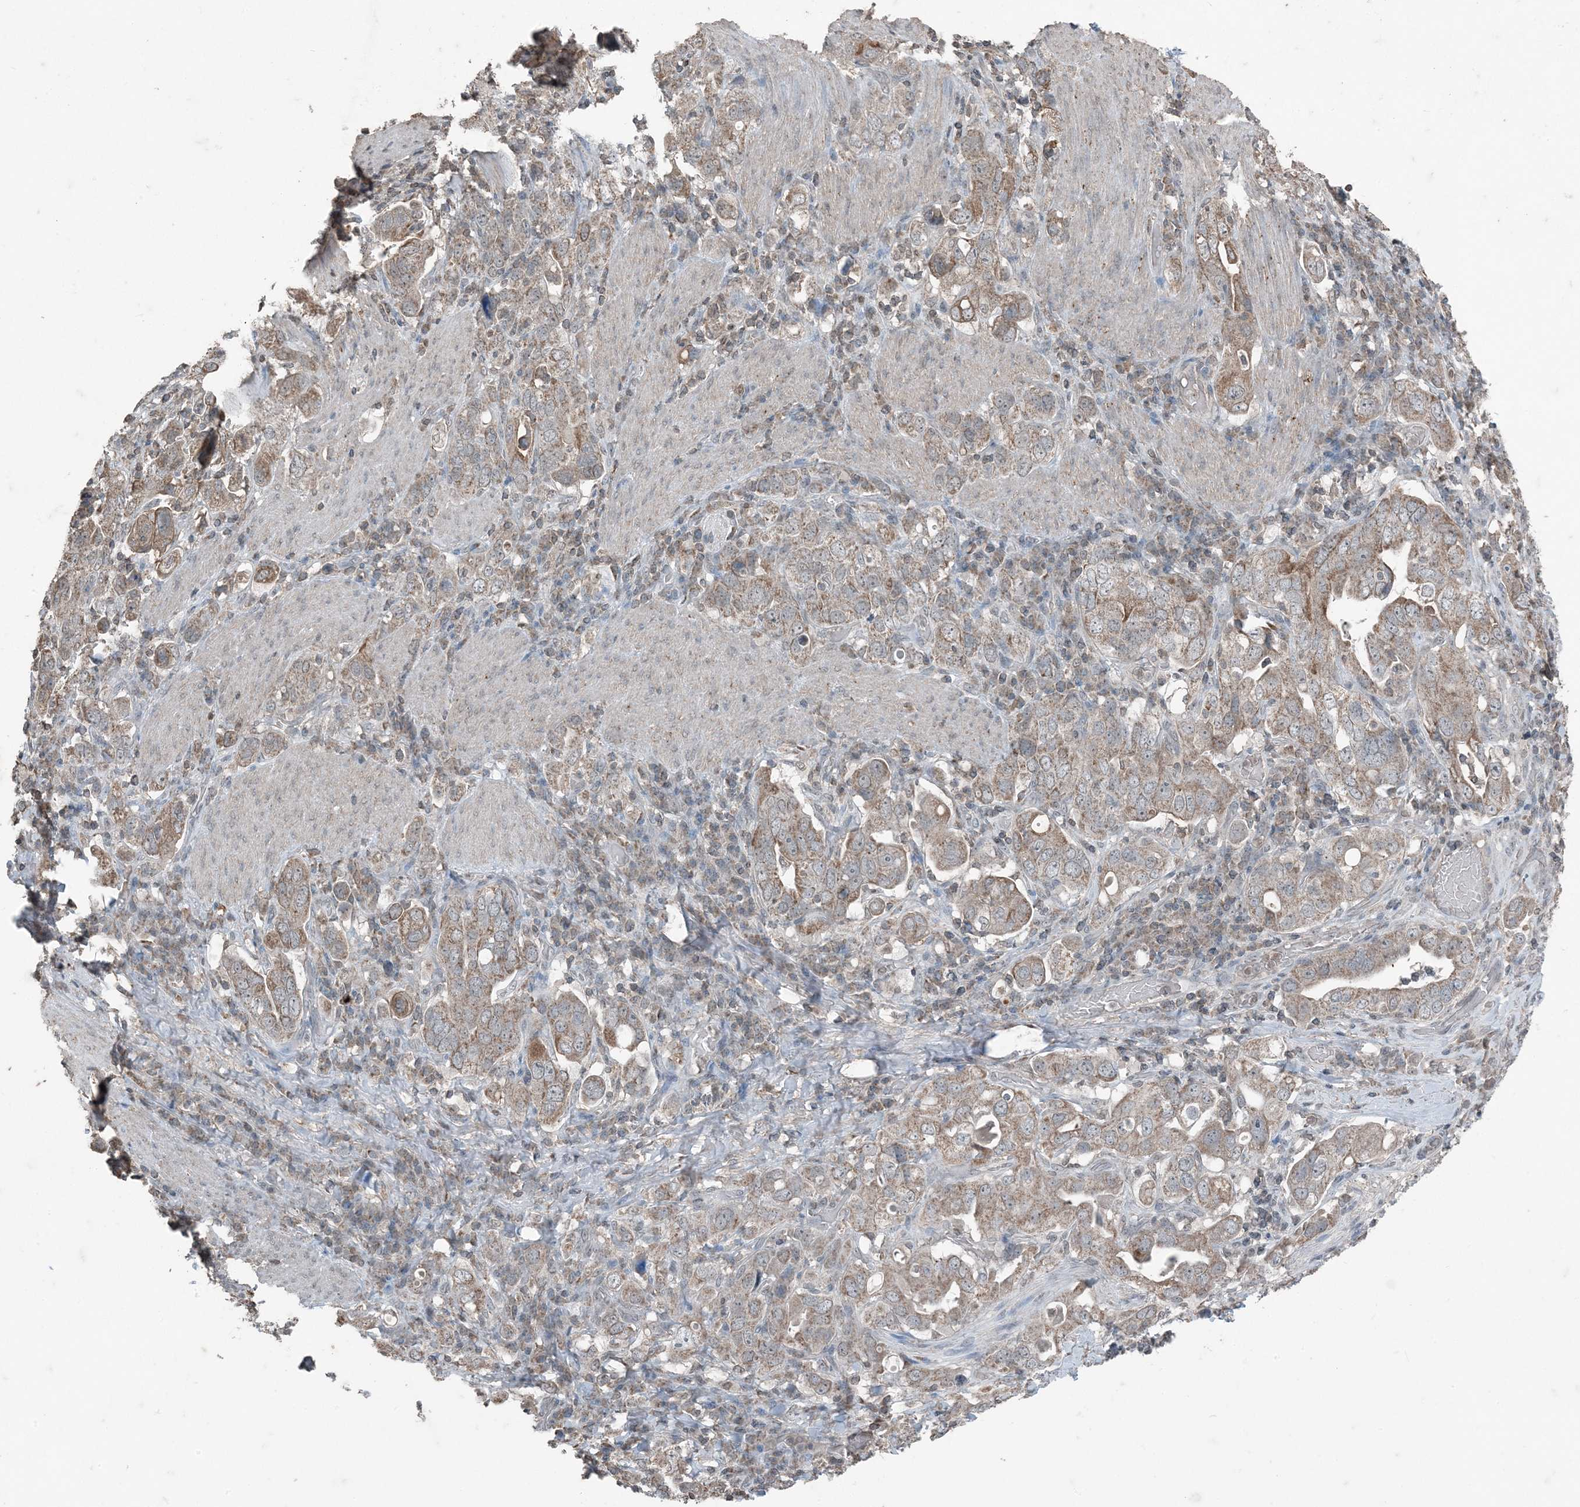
{"staining": {"intensity": "moderate", "quantity": ">75%", "location": "cytoplasmic/membranous"}, "tissue": "stomach cancer", "cell_type": "Tumor cells", "image_type": "cancer", "snomed": [{"axis": "morphology", "description": "Adenocarcinoma, NOS"}, {"axis": "topography", "description": "Stomach, upper"}], "caption": "Immunohistochemistry photomicrograph of neoplastic tissue: human adenocarcinoma (stomach) stained using IHC demonstrates medium levels of moderate protein expression localized specifically in the cytoplasmic/membranous of tumor cells, appearing as a cytoplasmic/membranous brown color.", "gene": "GNL1", "patient": {"sex": "male", "age": 62}}